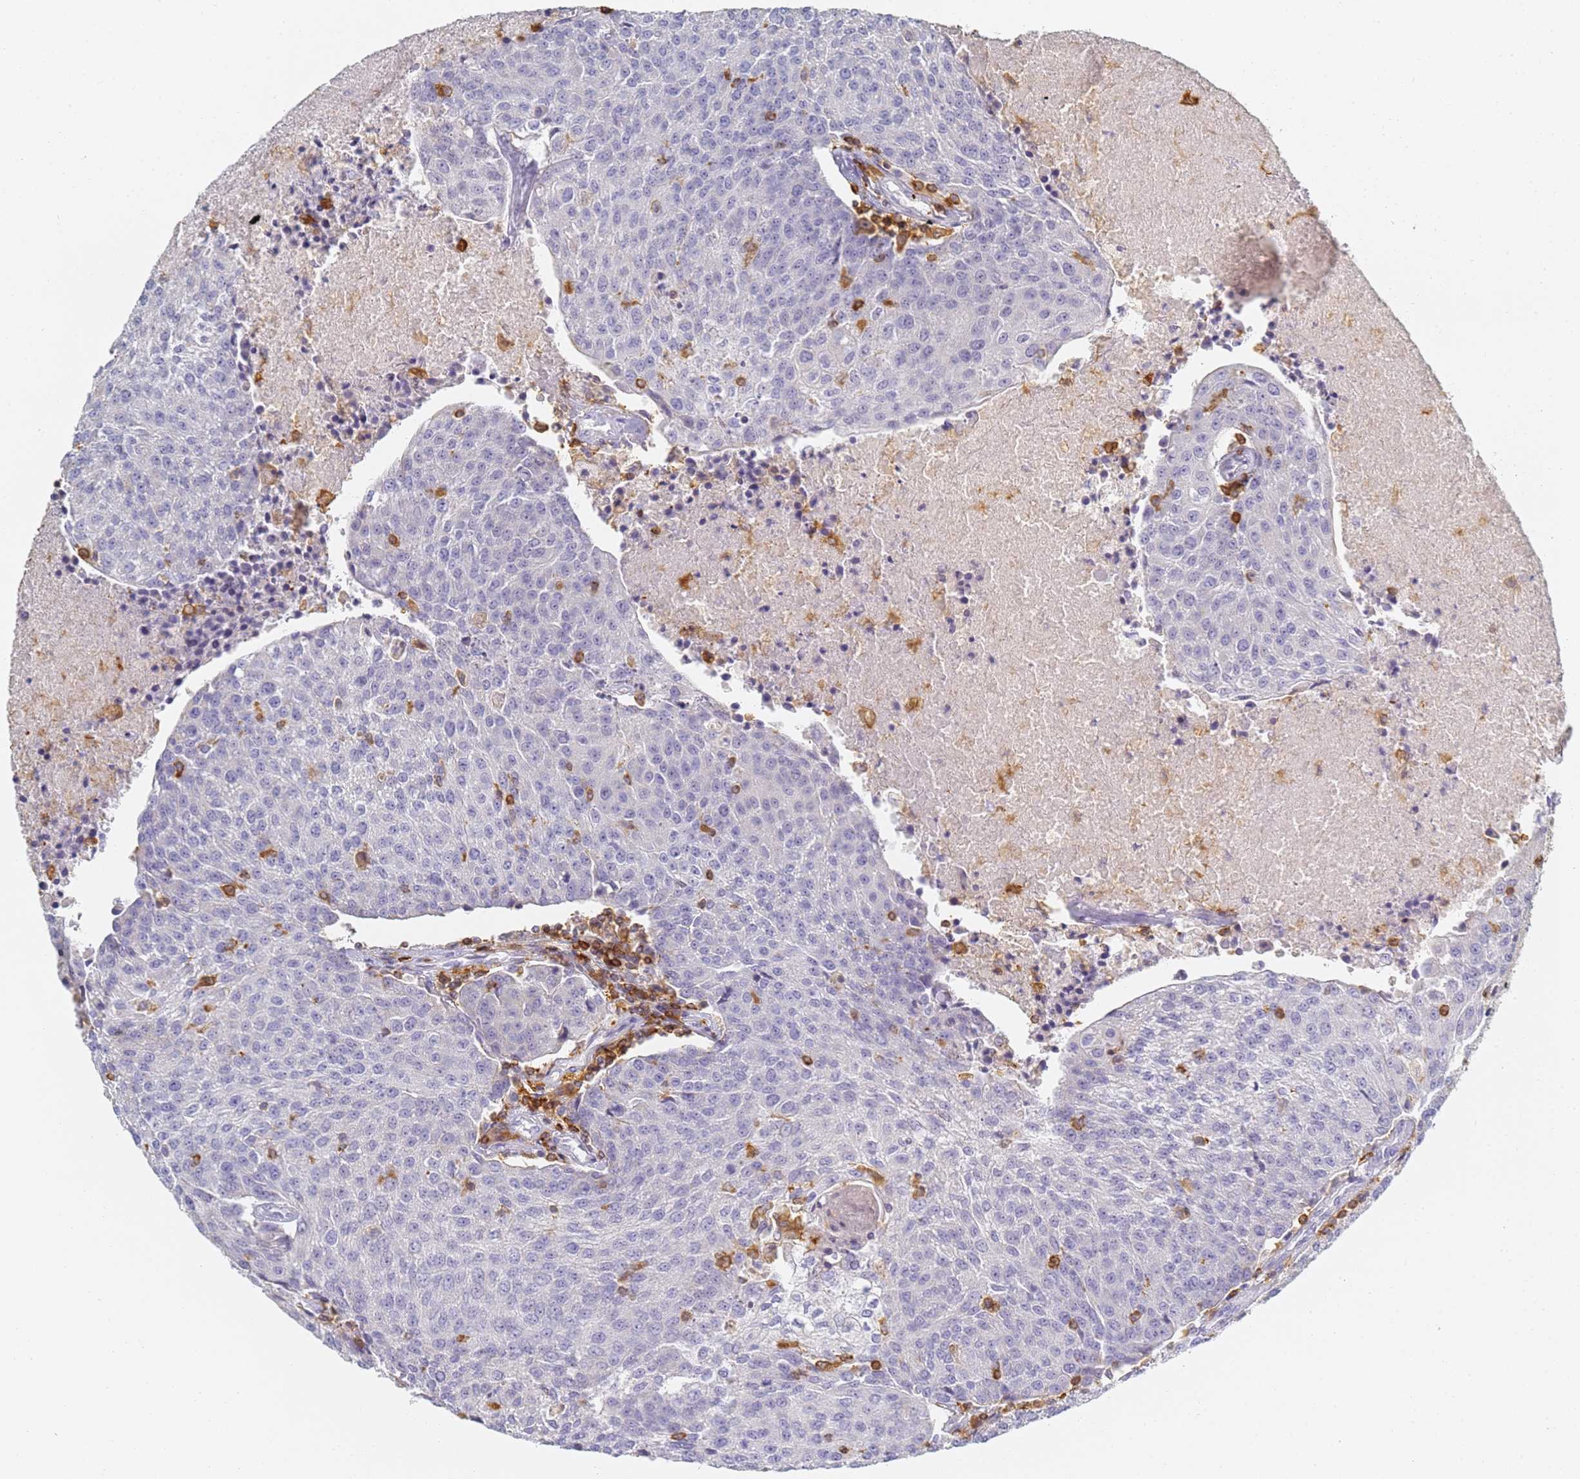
{"staining": {"intensity": "negative", "quantity": "none", "location": "none"}, "tissue": "urothelial cancer", "cell_type": "Tumor cells", "image_type": "cancer", "snomed": [{"axis": "morphology", "description": "Urothelial carcinoma, High grade"}, {"axis": "topography", "description": "Urinary bladder"}], "caption": "High-grade urothelial carcinoma stained for a protein using immunohistochemistry reveals no positivity tumor cells.", "gene": "BIN2", "patient": {"sex": "female", "age": 85}}